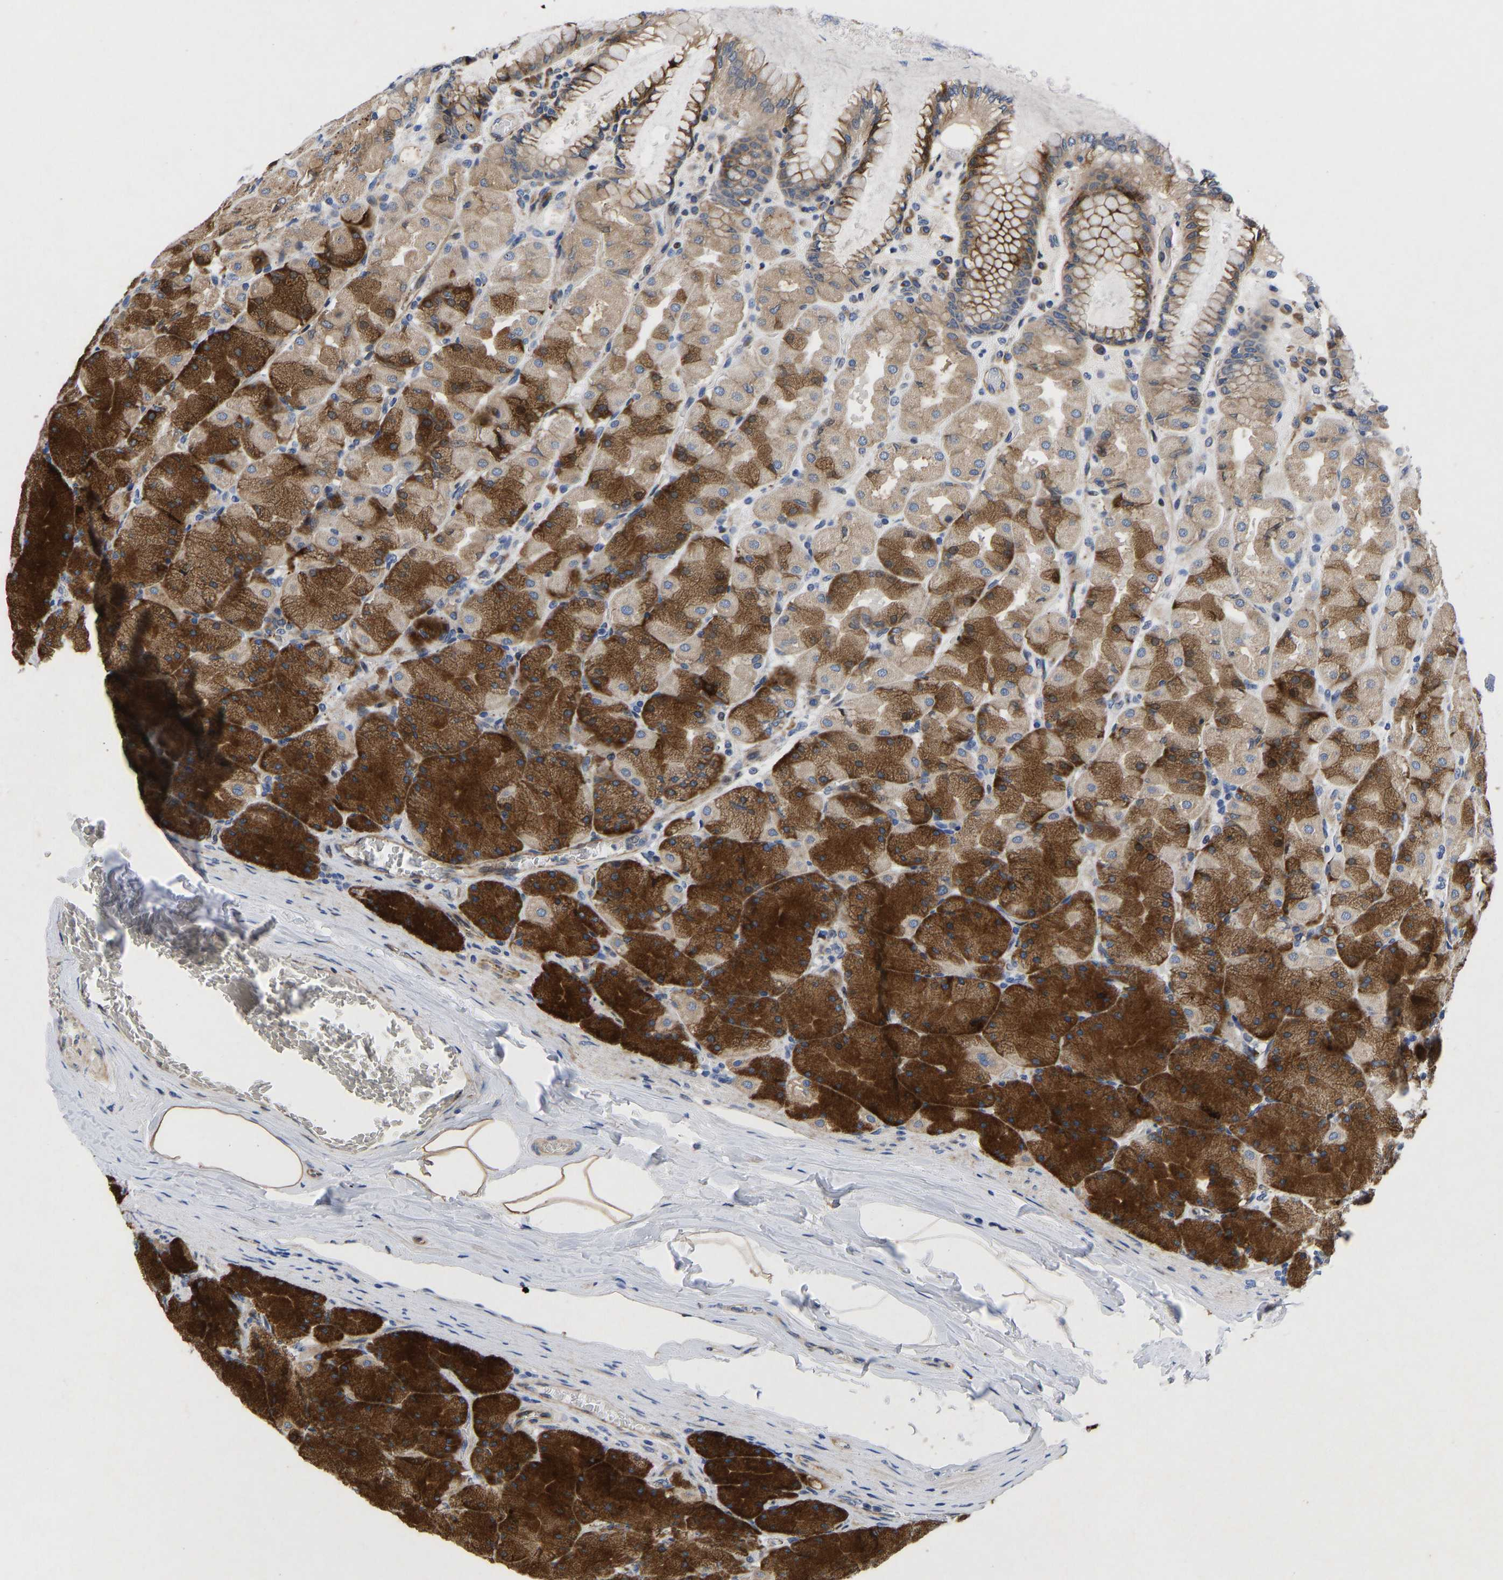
{"staining": {"intensity": "strong", "quantity": ">75%", "location": "cytoplasmic/membranous"}, "tissue": "stomach", "cell_type": "Glandular cells", "image_type": "normal", "snomed": [{"axis": "morphology", "description": "Normal tissue, NOS"}, {"axis": "topography", "description": "Stomach, upper"}], "caption": "Brown immunohistochemical staining in normal human stomach displays strong cytoplasmic/membranous staining in about >75% of glandular cells.", "gene": "TMEM38B", "patient": {"sex": "female", "age": 56}}